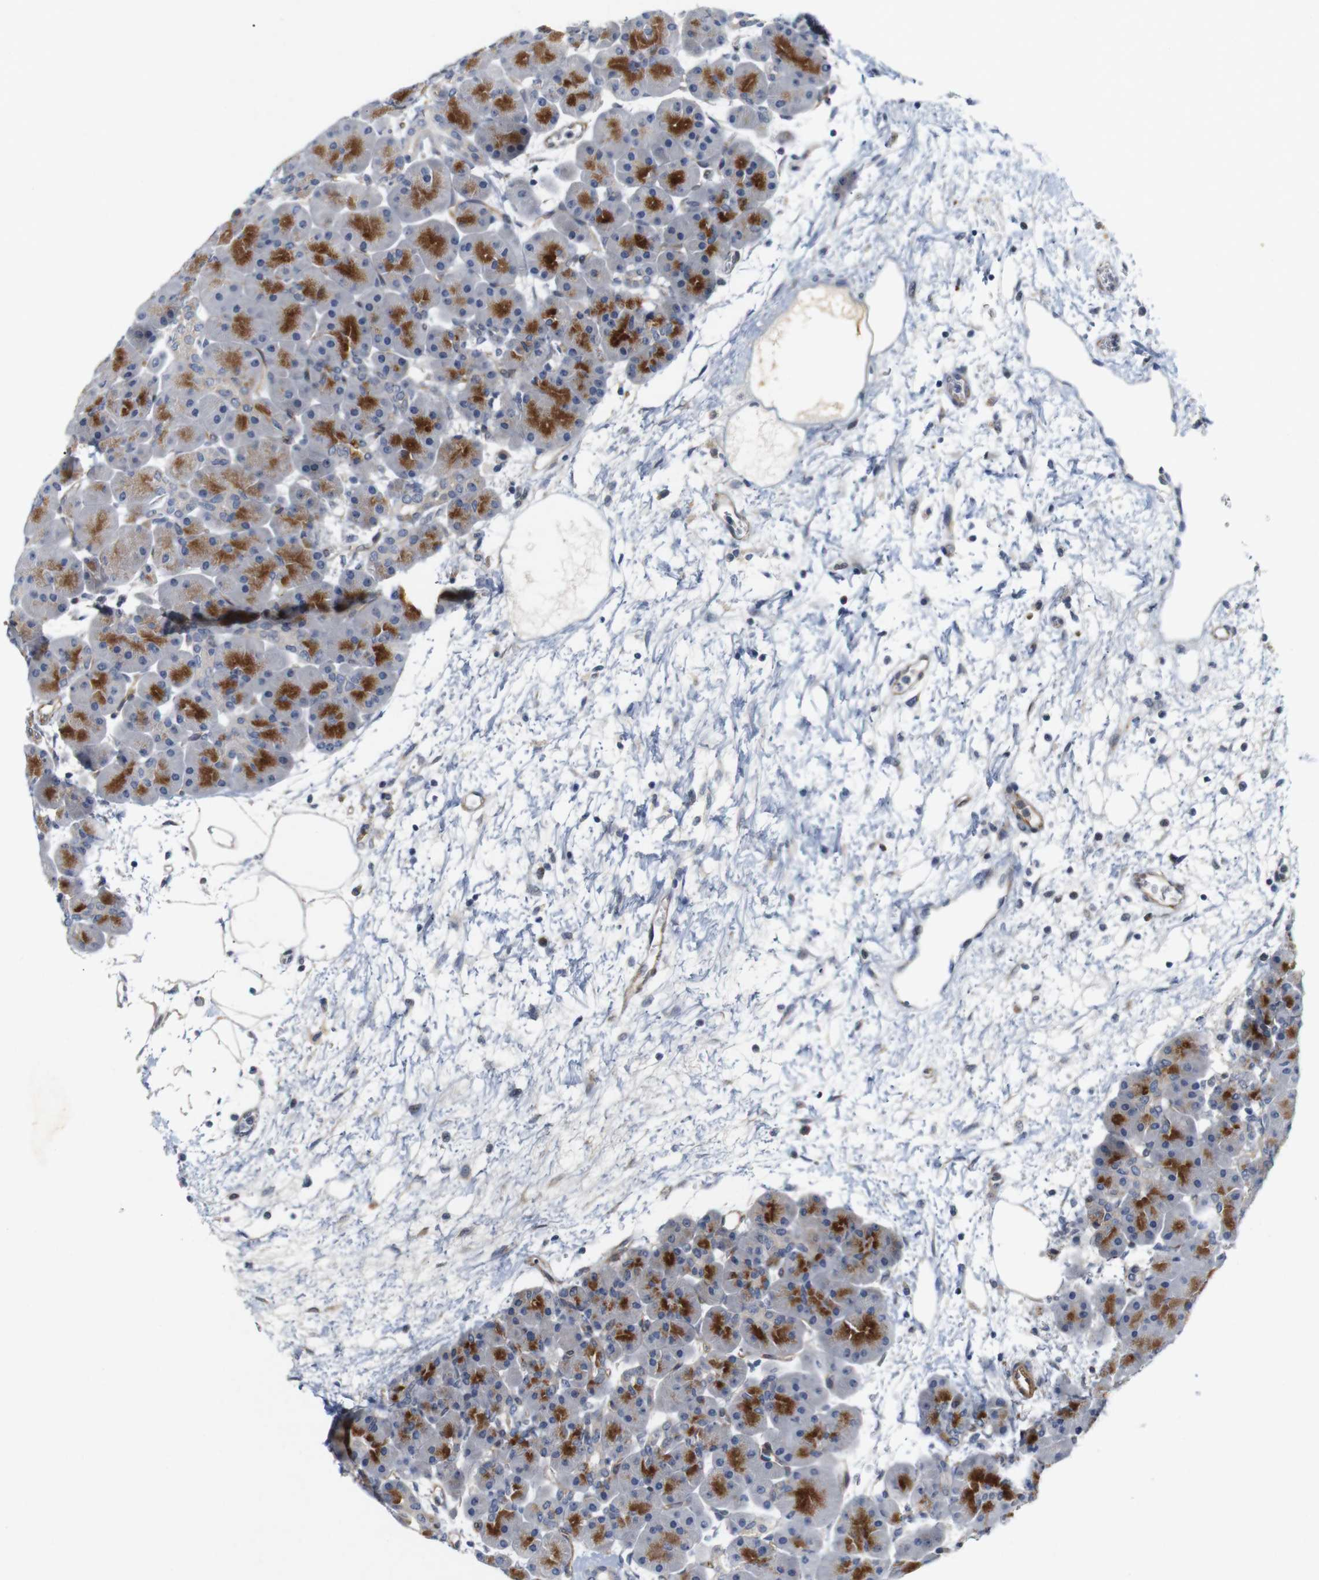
{"staining": {"intensity": "moderate", "quantity": "25%-75%", "location": "cytoplasmic/membranous"}, "tissue": "pancreas", "cell_type": "Exocrine glandular cells", "image_type": "normal", "snomed": [{"axis": "morphology", "description": "Normal tissue, NOS"}, {"axis": "topography", "description": "Pancreas"}], "caption": "This histopathology image demonstrates benign pancreas stained with IHC to label a protein in brown. The cytoplasmic/membranous of exocrine glandular cells show moderate positivity for the protein. Nuclei are counter-stained blue.", "gene": "CYB561", "patient": {"sex": "male", "age": 66}}